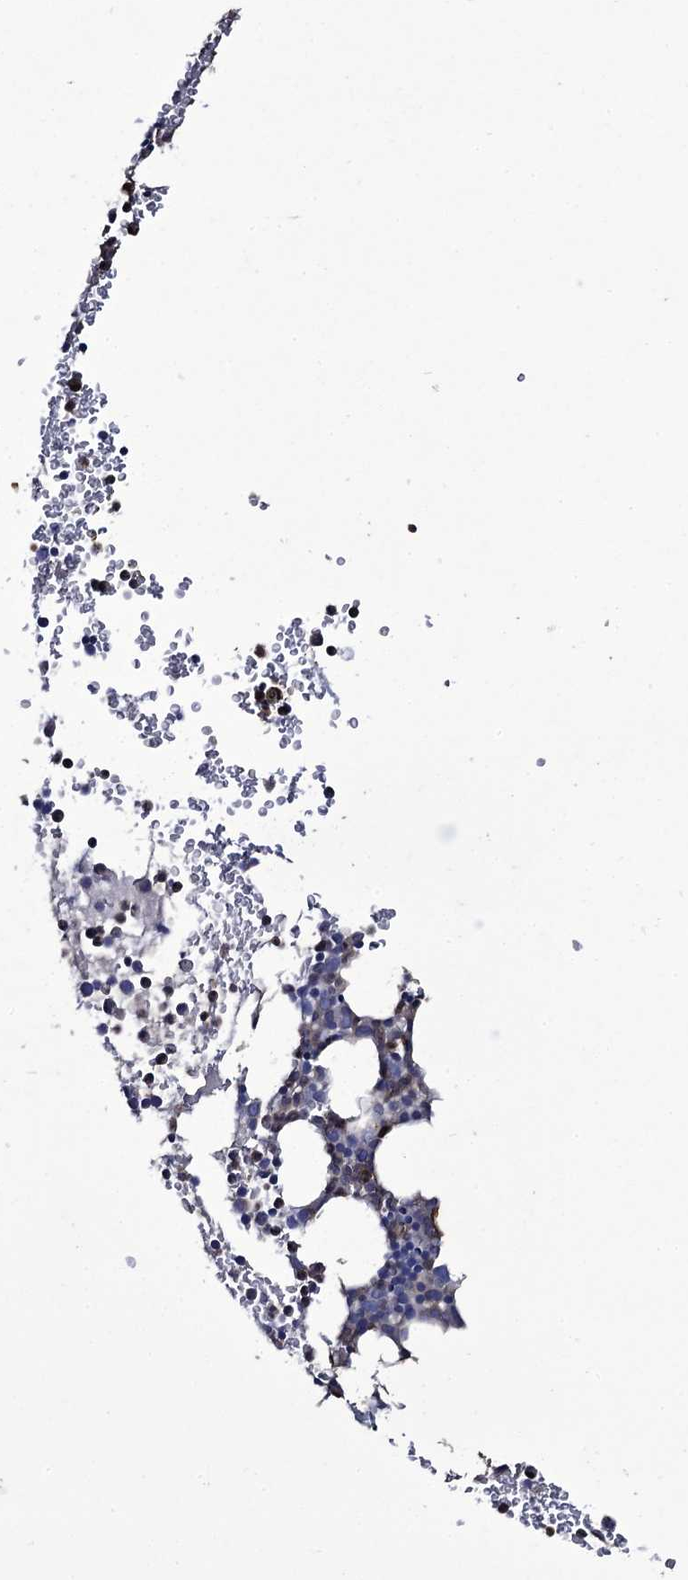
{"staining": {"intensity": "moderate", "quantity": "<25%", "location": "cytoplasmic/membranous"}, "tissue": "bone marrow", "cell_type": "Hematopoietic cells", "image_type": "normal", "snomed": [{"axis": "morphology", "description": "Normal tissue, NOS"}, {"axis": "topography", "description": "Bone marrow"}], "caption": "An image of bone marrow stained for a protein reveals moderate cytoplasmic/membranous brown staining in hematopoietic cells. (Stains: DAB (3,3'-diaminobenzidine) in brown, nuclei in blue, Microscopy: brightfield microscopy at high magnification).", "gene": "TTC23", "patient": {"sex": "female", "age": 76}}